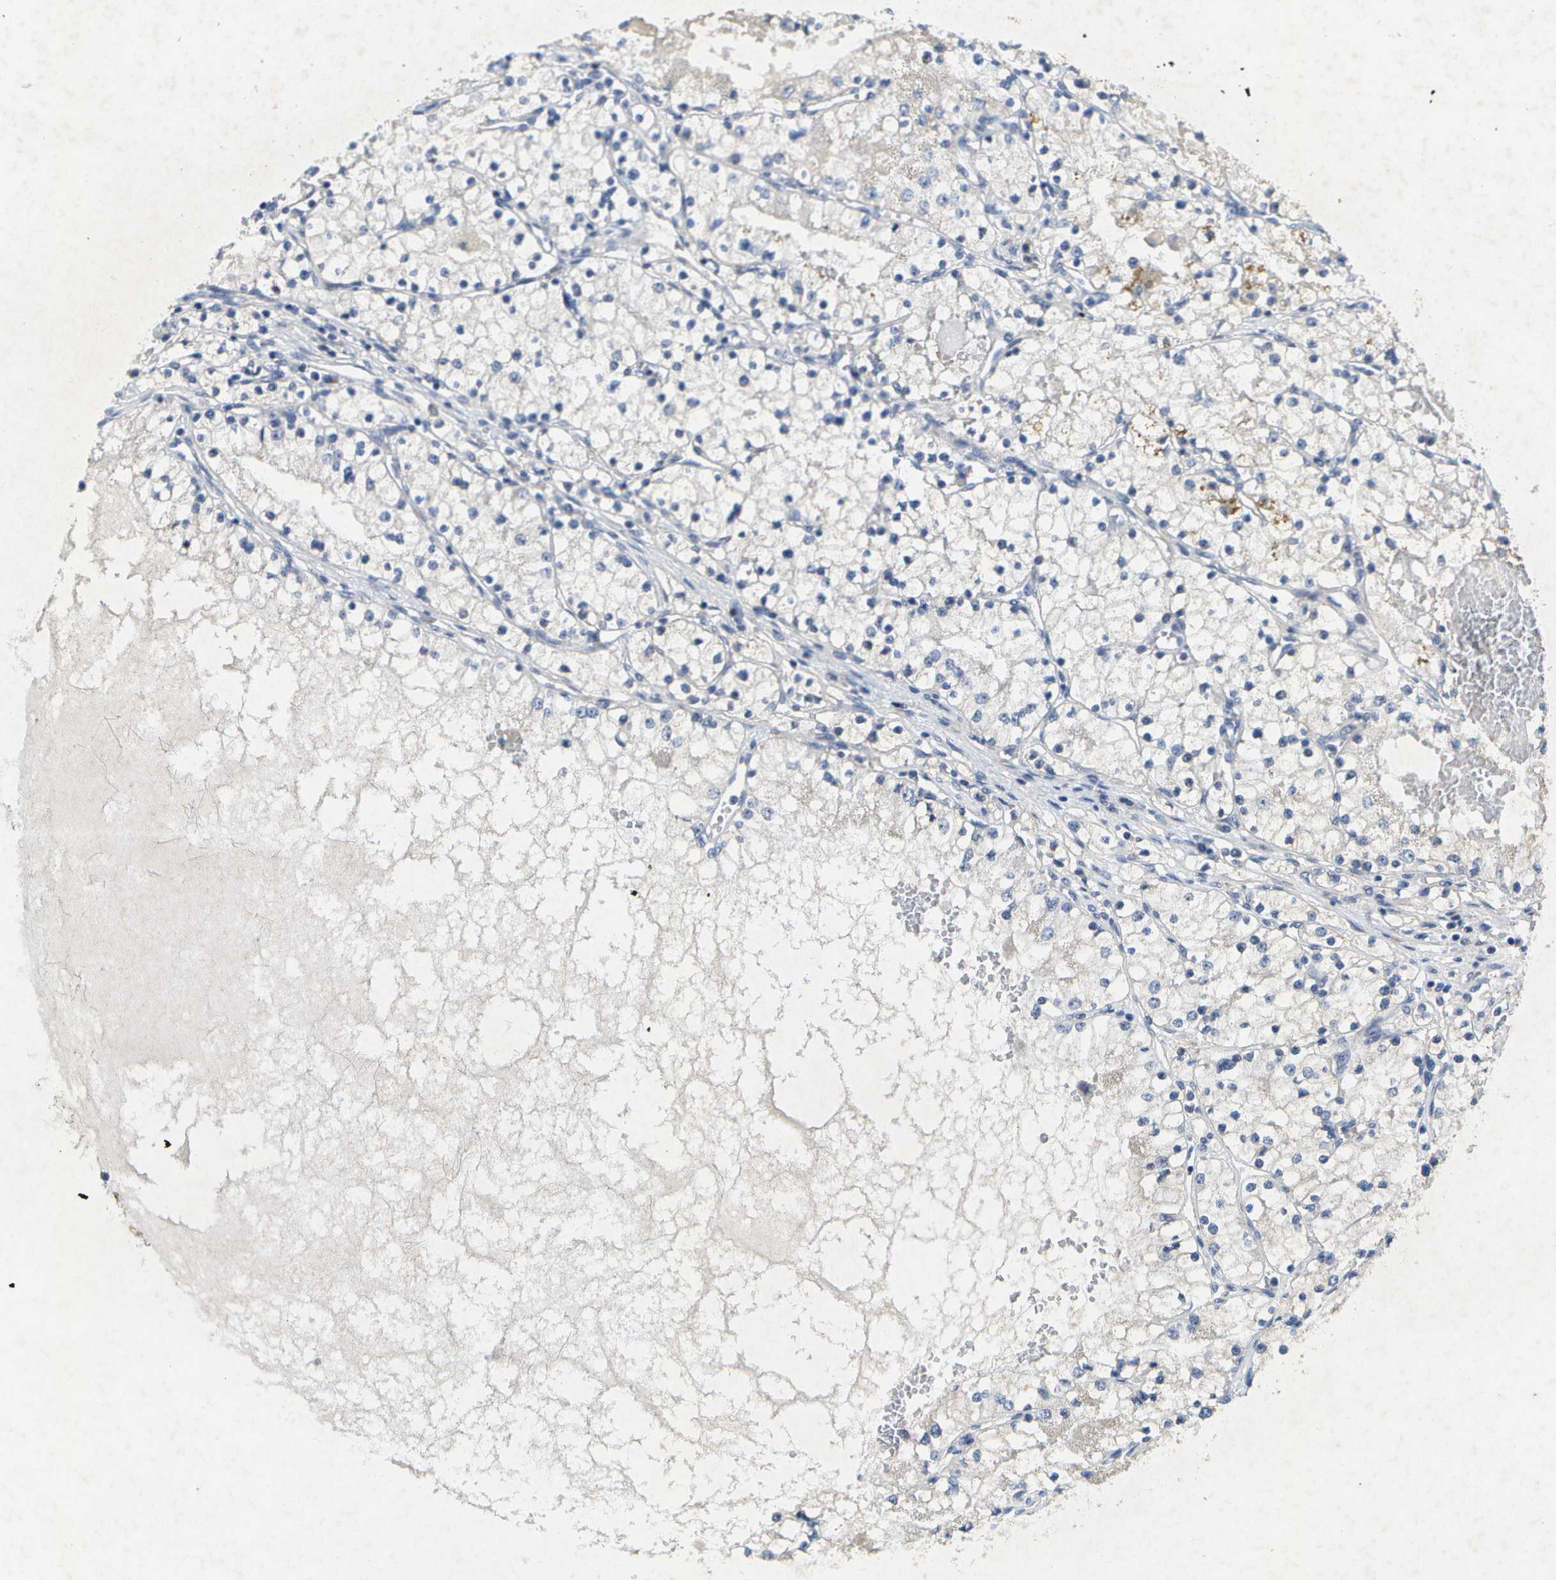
{"staining": {"intensity": "negative", "quantity": "none", "location": "none"}, "tissue": "renal cancer", "cell_type": "Tumor cells", "image_type": "cancer", "snomed": [{"axis": "morphology", "description": "Adenocarcinoma, NOS"}, {"axis": "topography", "description": "Kidney"}], "caption": "There is no significant expression in tumor cells of renal cancer. (Brightfield microscopy of DAB immunohistochemistry at high magnification).", "gene": "KDELR1", "patient": {"sex": "male", "age": 68}}